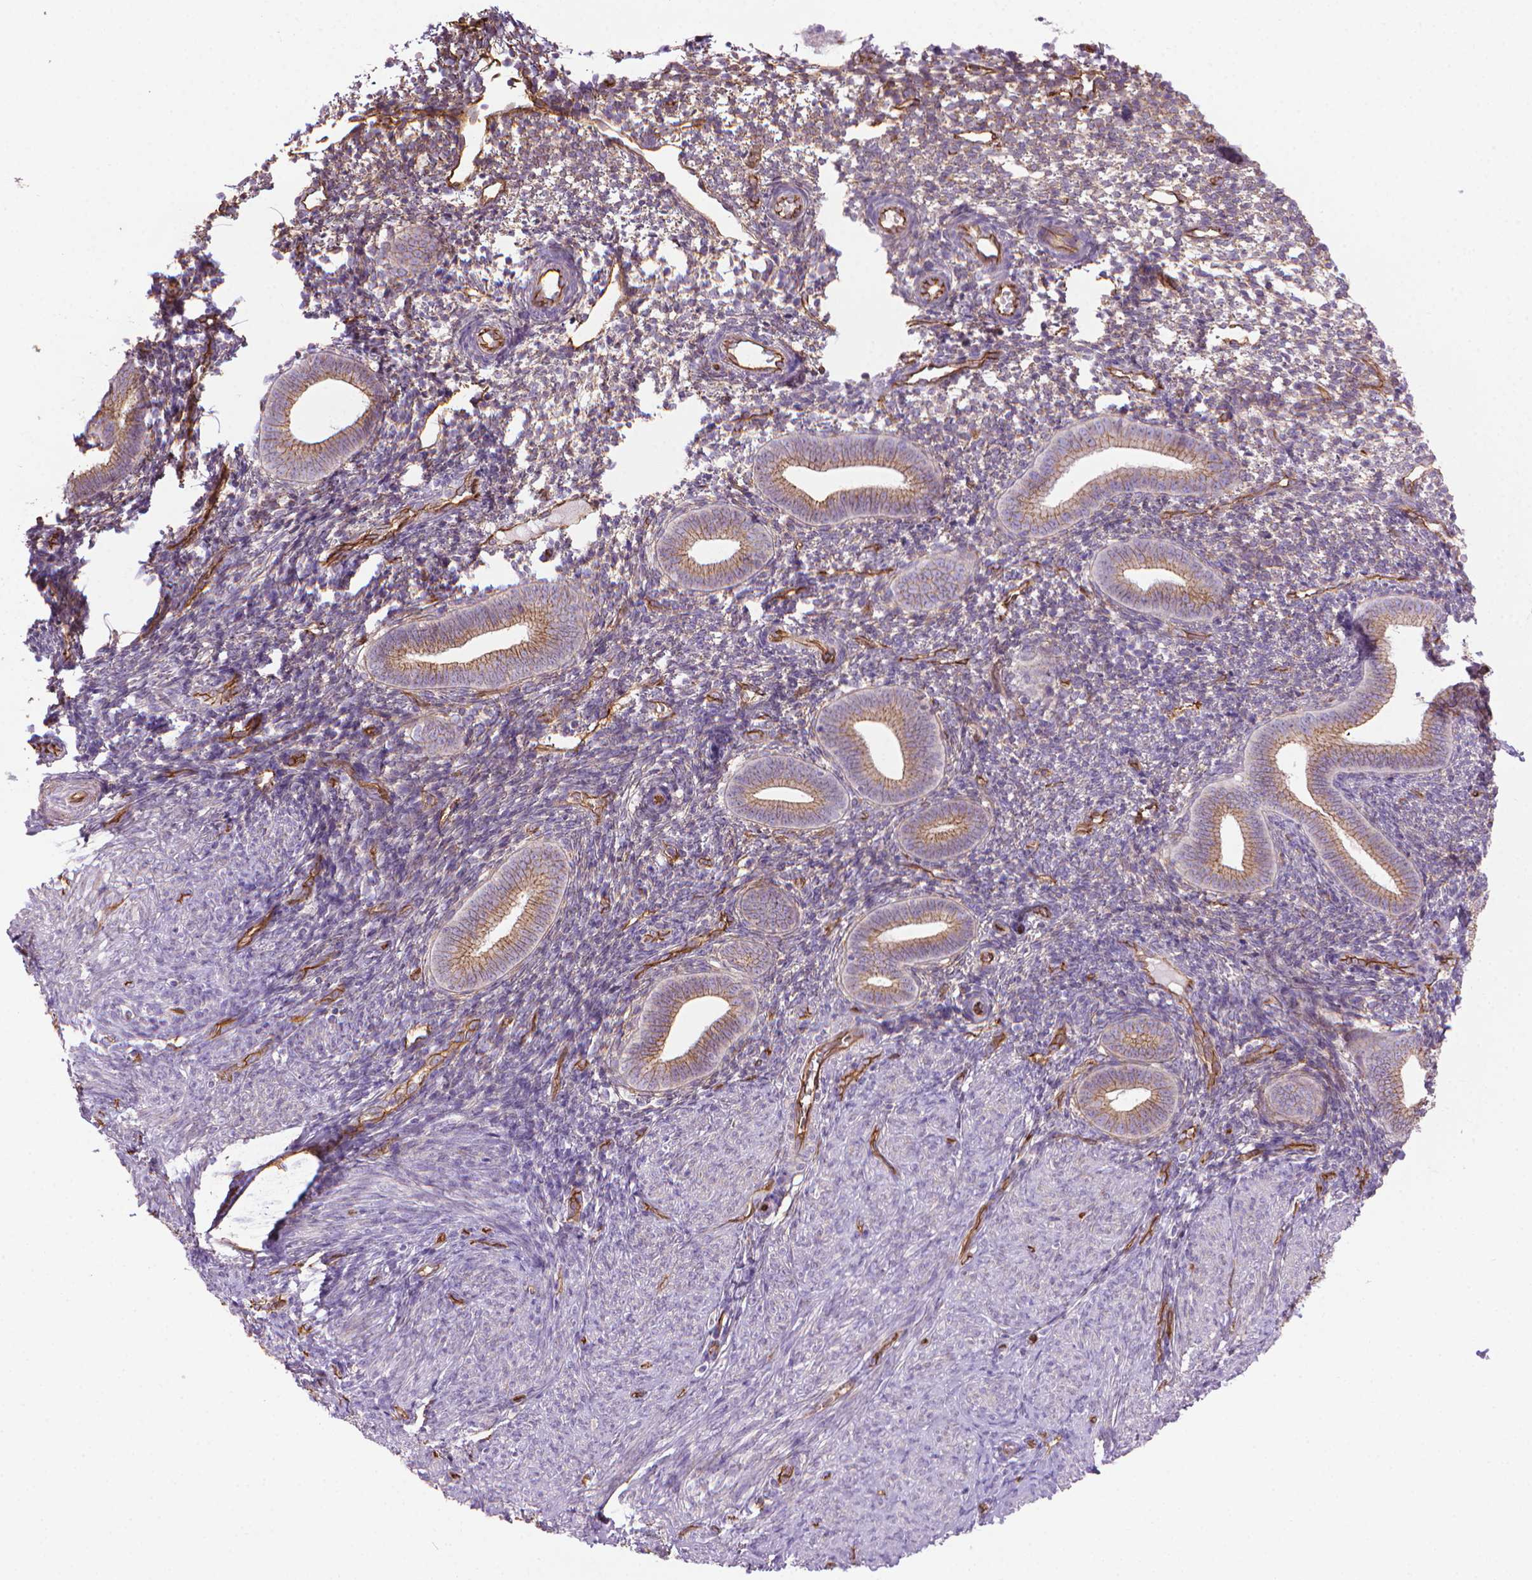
{"staining": {"intensity": "negative", "quantity": "none", "location": "none"}, "tissue": "endometrium", "cell_type": "Cells in endometrial stroma", "image_type": "normal", "snomed": [{"axis": "morphology", "description": "Normal tissue, NOS"}, {"axis": "topography", "description": "Endometrium"}], "caption": "Immunohistochemistry image of benign human endometrium stained for a protein (brown), which demonstrates no staining in cells in endometrial stroma. The staining was performed using DAB (3,3'-diaminobenzidine) to visualize the protein expression in brown, while the nuclei were stained in blue with hematoxylin (Magnification: 20x).", "gene": "TENT5A", "patient": {"sex": "female", "age": 40}}